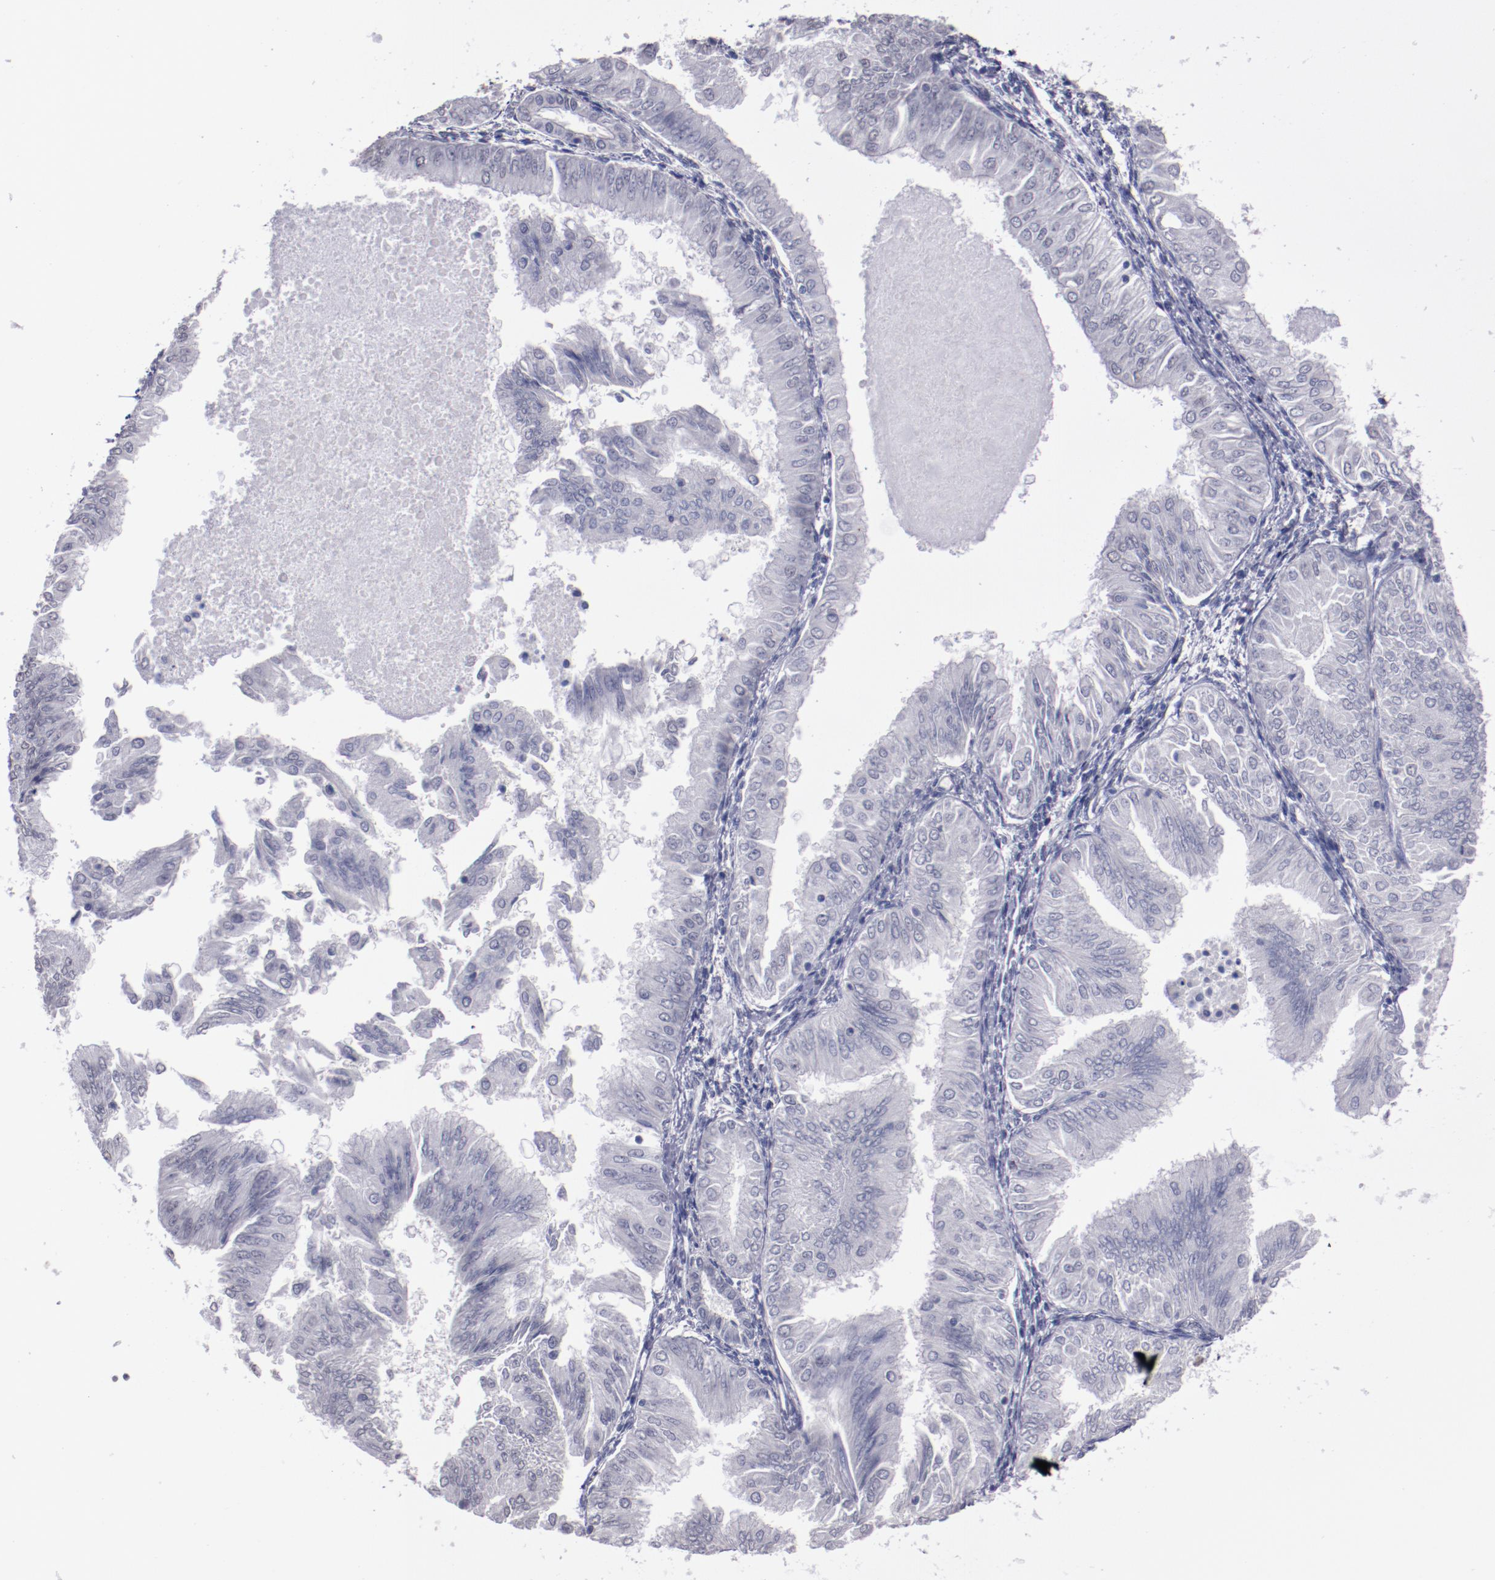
{"staining": {"intensity": "negative", "quantity": "none", "location": "none"}, "tissue": "endometrial cancer", "cell_type": "Tumor cells", "image_type": "cancer", "snomed": [{"axis": "morphology", "description": "Adenocarcinoma, NOS"}, {"axis": "topography", "description": "Endometrium"}], "caption": "Adenocarcinoma (endometrial) was stained to show a protein in brown. There is no significant positivity in tumor cells.", "gene": "IRF4", "patient": {"sex": "female", "age": 53}}